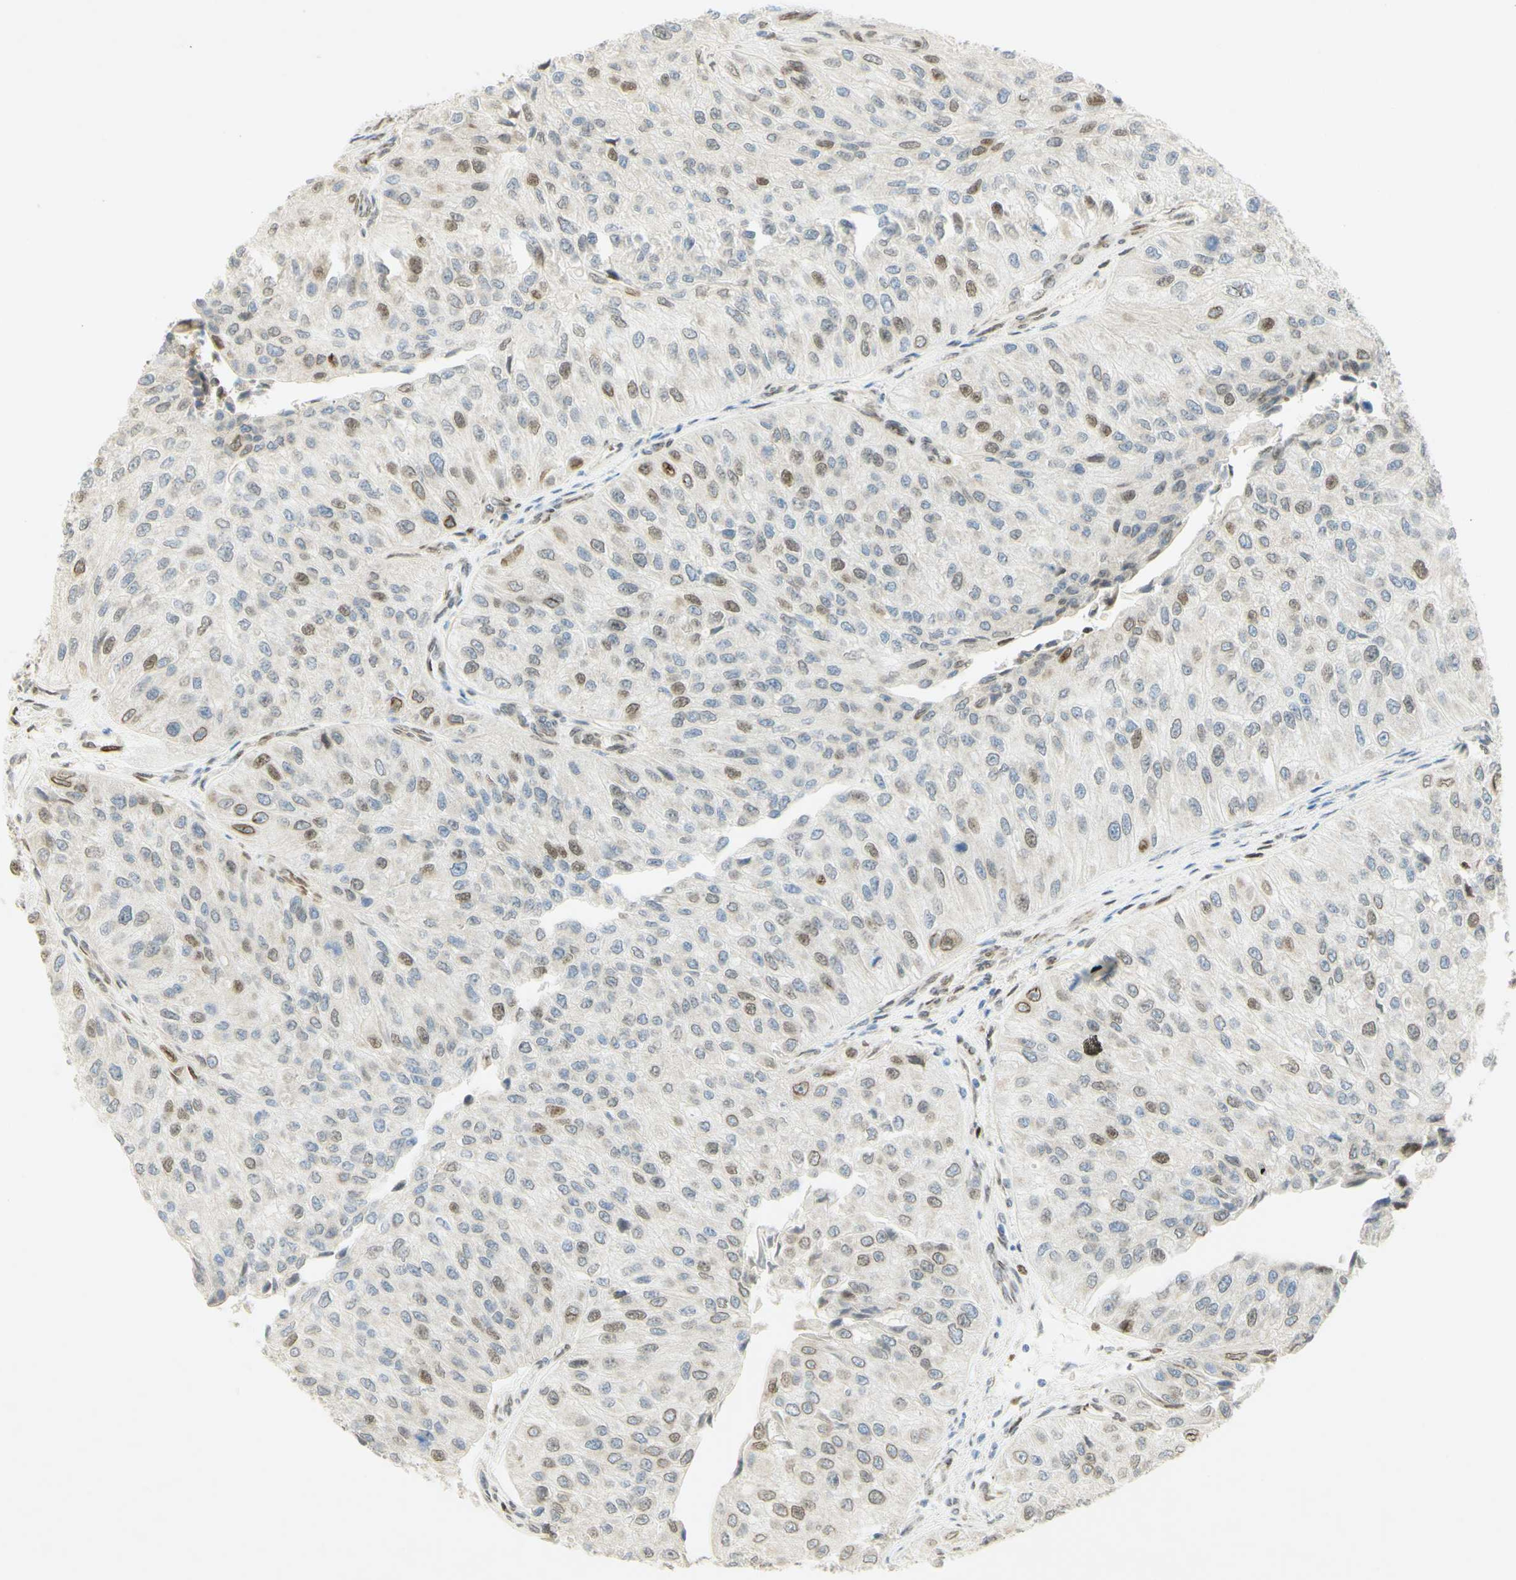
{"staining": {"intensity": "moderate", "quantity": "<25%", "location": "nuclear"}, "tissue": "urothelial cancer", "cell_type": "Tumor cells", "image_type": "cancer", "snomed": [{"axis": "morphology", "description": "Urothelial carcinoma, High grade"}, {"axis": "topography", "description": "Kidney"}, {"axis": "topography", "description": "Urinary bladder"}], "caption": "DAB (3,3'-diaminobenzidine) immunohistochemical staining of urothelial carcinoma (high-grade) displays moderate nuclear protein positivity in about <25% of tumor cells.", "gene": "E2F1", "patient": {"sex": "male", "age": 77}}